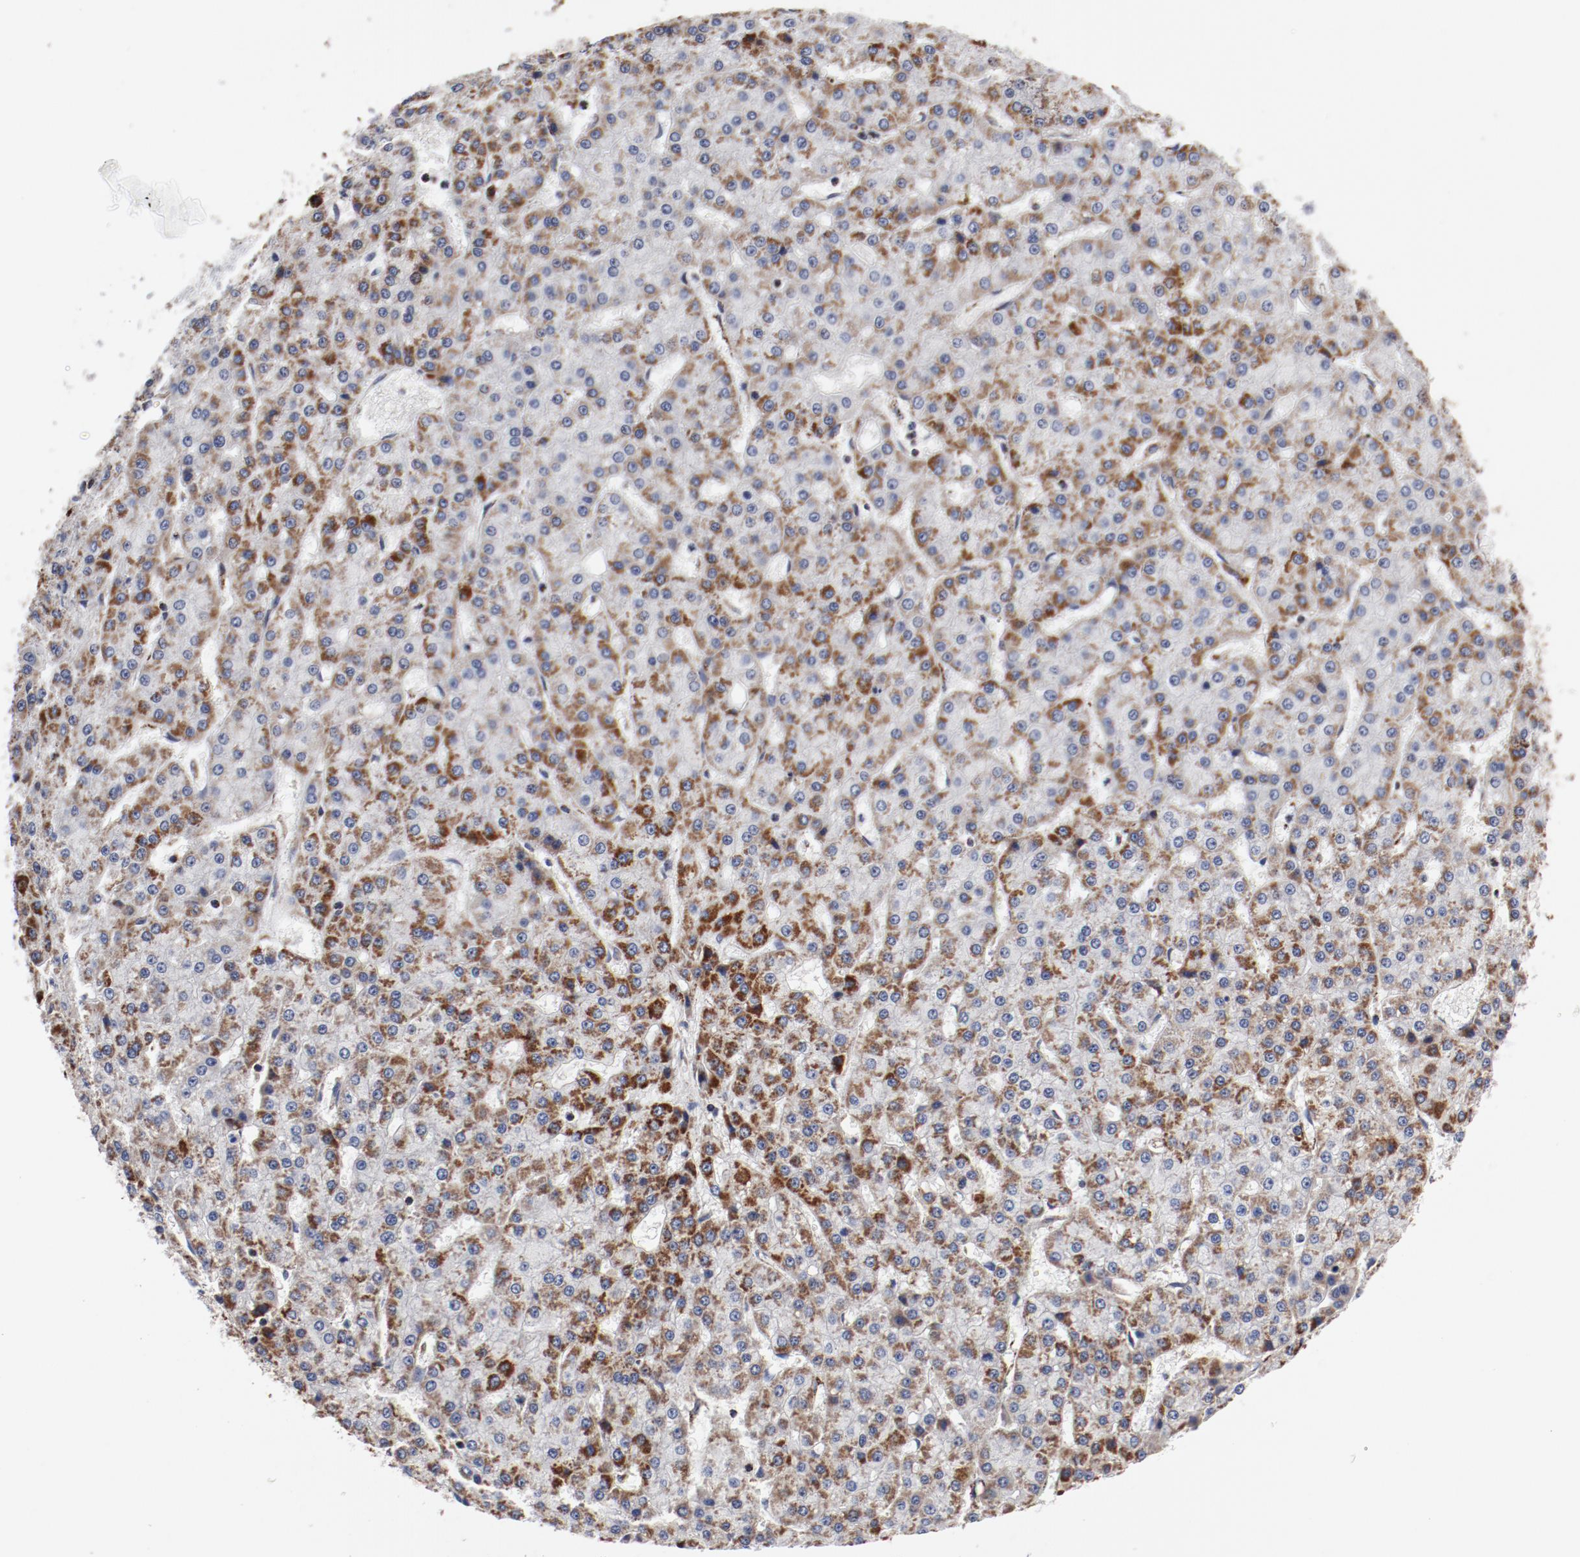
{"staining": {"intensity": "moderate", "quantity": ">75%", "location": "cytoplasmic/membranous"}, "tissue": "liver cancer", "cell_type": "Tumor cells", "image_type": "cancer", "snomed": [{"axis": "morphology", "description": "Carcinoma, Hepatocellular, NOS"}, {"axis": "topography", "description": "Liver"}], "caption": "Brown immunohistochemical staining in liver cancer reveals moderate cytoplasmic/membranous positivity in about >75% of tumor cells.", "gene": "NDUFV2", "patient": {"sex": "male", "age": 47}}